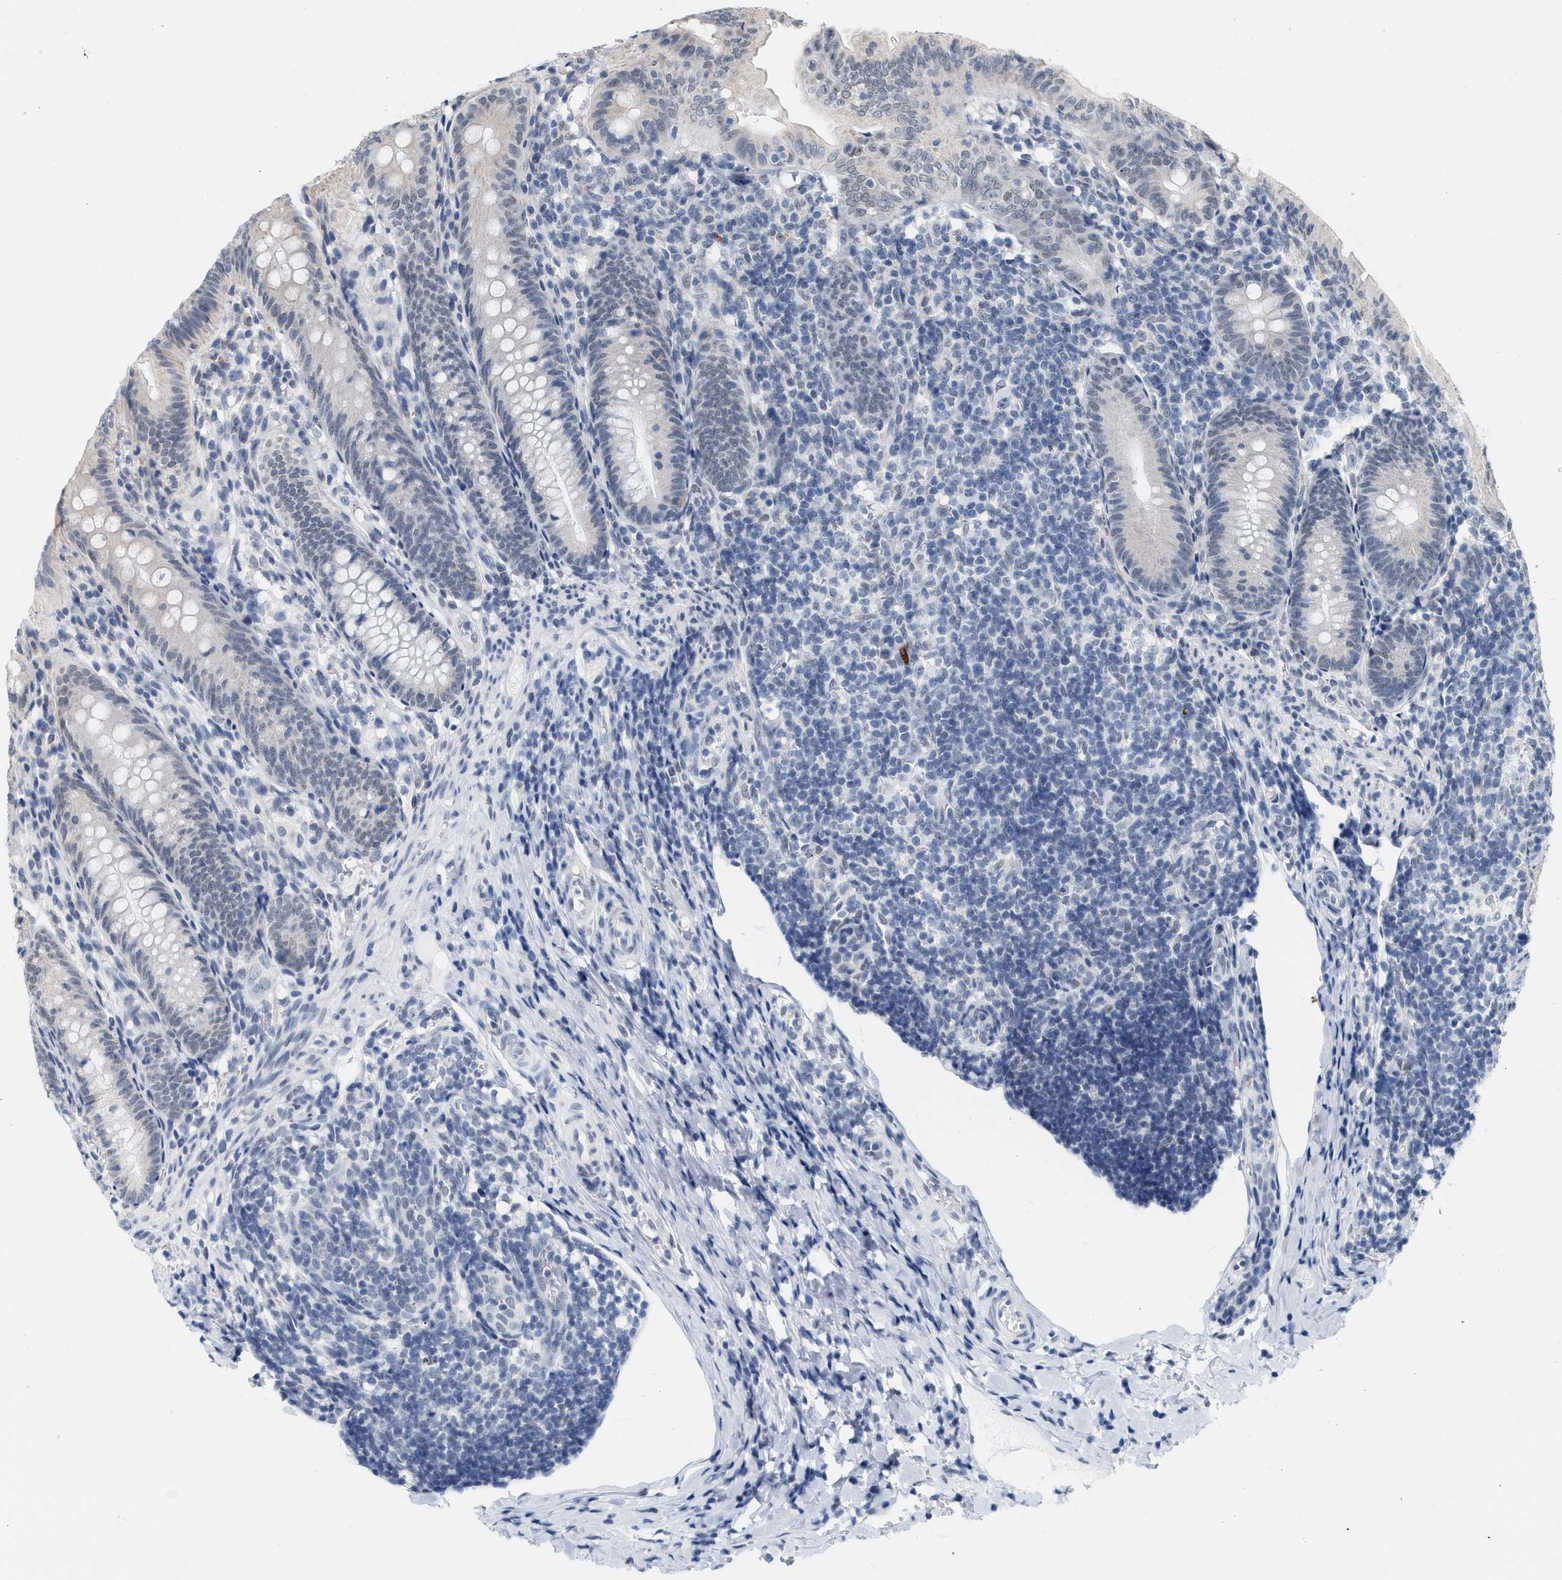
{"staining": {"intensity": "negative", "quantity": "none", "location": "none"}, "tissue": "appendix", "cell_type": "Glandular cells", "image_type": "normal", "snomed": [{"axis": "morphology", "description": "Normal tissue, NOS"}, {"axis": "topography", "description": "Appendix"}], "caption": "Immunohistochemistry micrograph of benign human appendix stained for a protein (brown), which exhibits no expression in glandular cells.", "gene": "XIRP1", "patient": {"sex": "male", "age": 1}}